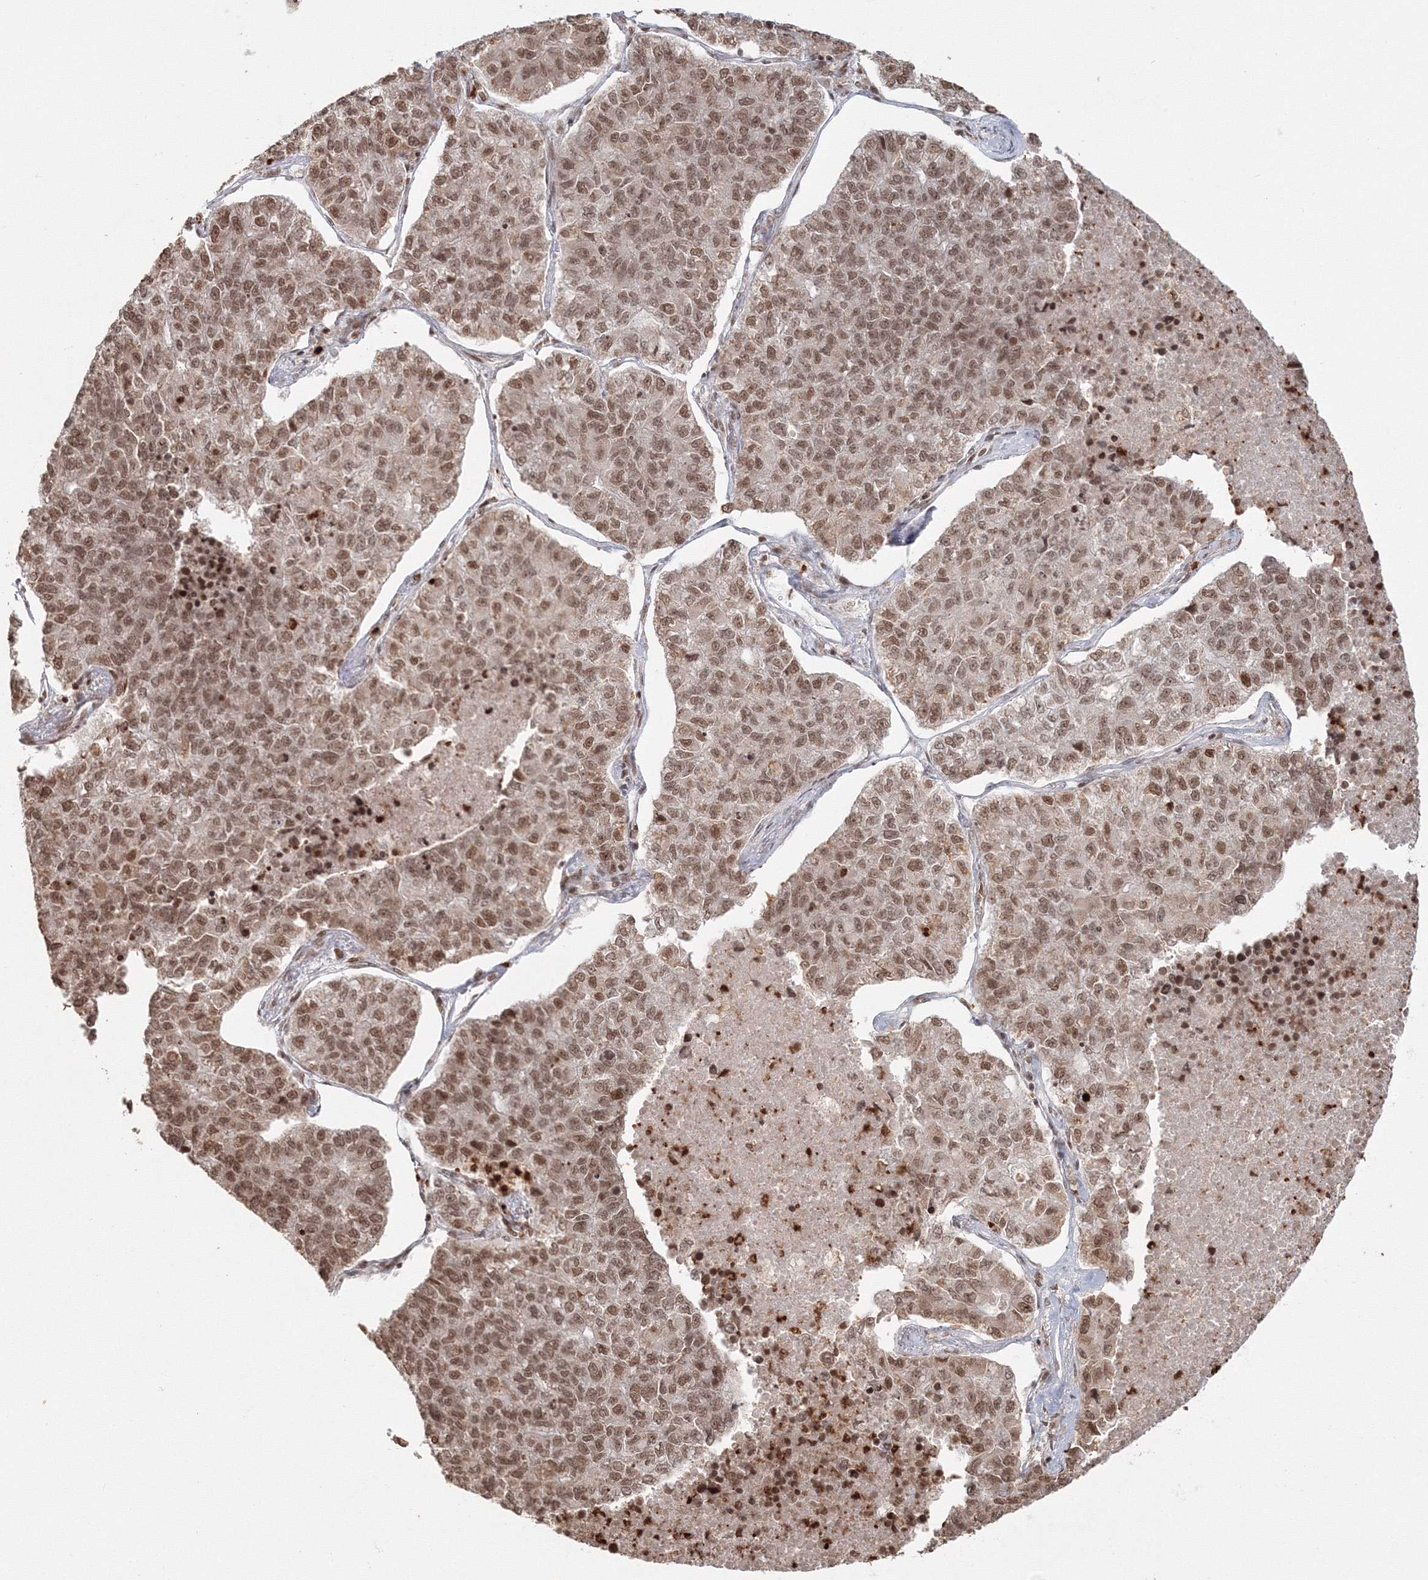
{"staining": {"intensity": "moderate", "quantity": ">75%", "location": "nuclear"}, "tissue": "lung cancer", "cell_type": "Tumor cells", "image_type": "cancer", "snomed": [{"axis": "morphology", "description": "Adenocarcinoma, NOS"}, {"axis": "topography", "description": "Lung"}], "caption": "Brown immunohistochemical staining in adenocarcinoma (lung) shows moderate nuclear positivity in approximately >75% of tumor cells.", "gene": "KIF20A", "patient": {"sex": "male", "age": 49}}